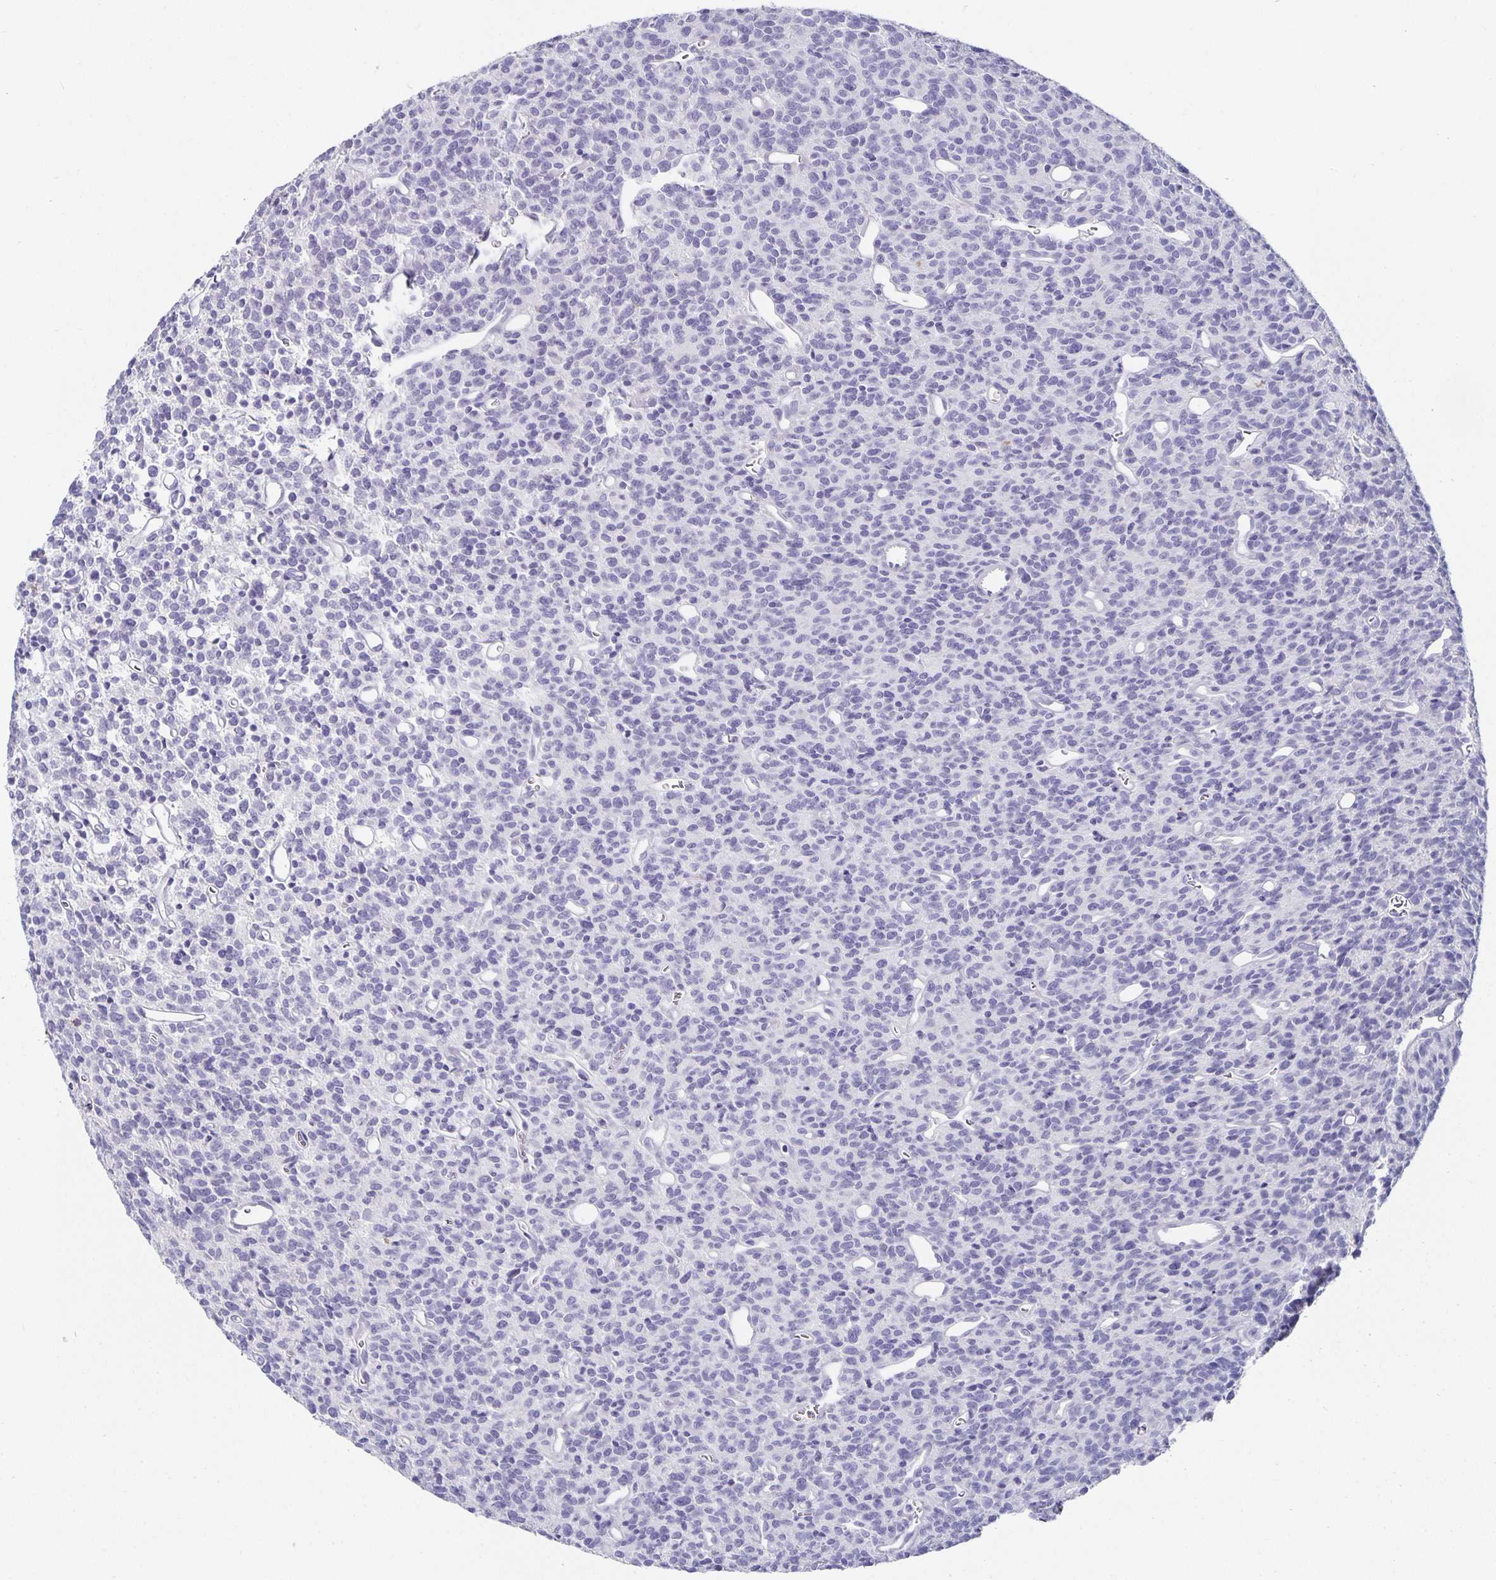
{"staining": {"intensity": "negative", "quantity": "none", "location": "none"}, "tissue": "glioma", "cell_type": "Tumor cells", "image_type": "cancer", "snomed": [{"axis": "morphology", "description": "Glioma, malignant, High grade"}, {"axis": "topography", "description": "Brain"}], "caption": "The immunohistochemistry histopathology image has no significant expression in tumor cells of glioma tissue.", "gene": "CHGA", "patient": {"sex": "male", "age": 76}}